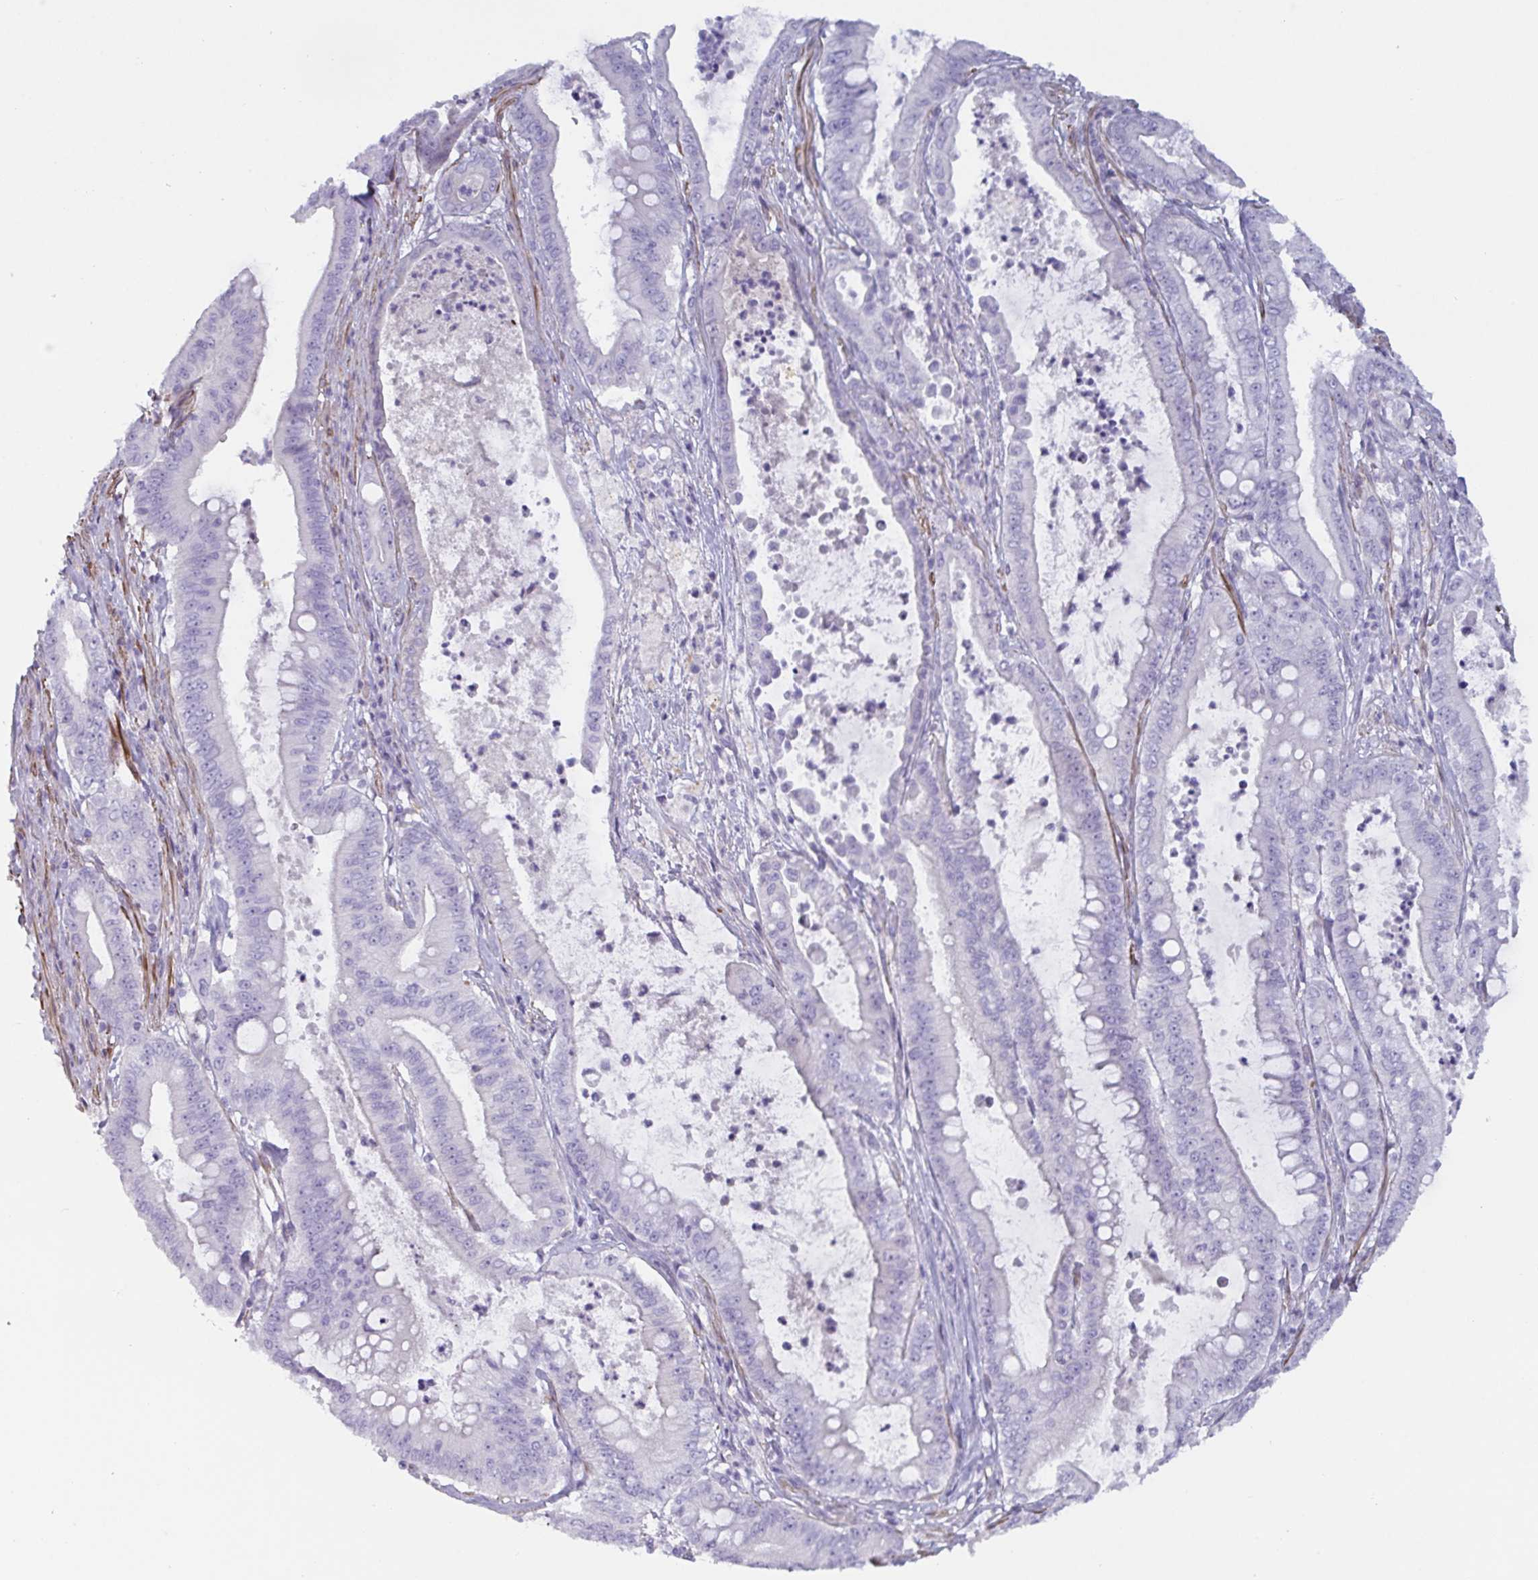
{"staining": {"intensity": "negative", "quantity": "none", "location": "none"}, "tissue": "pancreatic cancer", "cell_type": "Tumor cells", "image_type": "cancer", "snomed": [{"axis": "morphology", "description": "Adenocarcinoma, NOS"}, {"axis": "topography", "description": "Pancreas"}], "caption": "Pancreatic adenocarcinoma stained for a protein using immunohistochemistry demonstrates no expression tumor cells.", "gene": "OR5P3", "patient": {"sex": "male", "age": 71}}